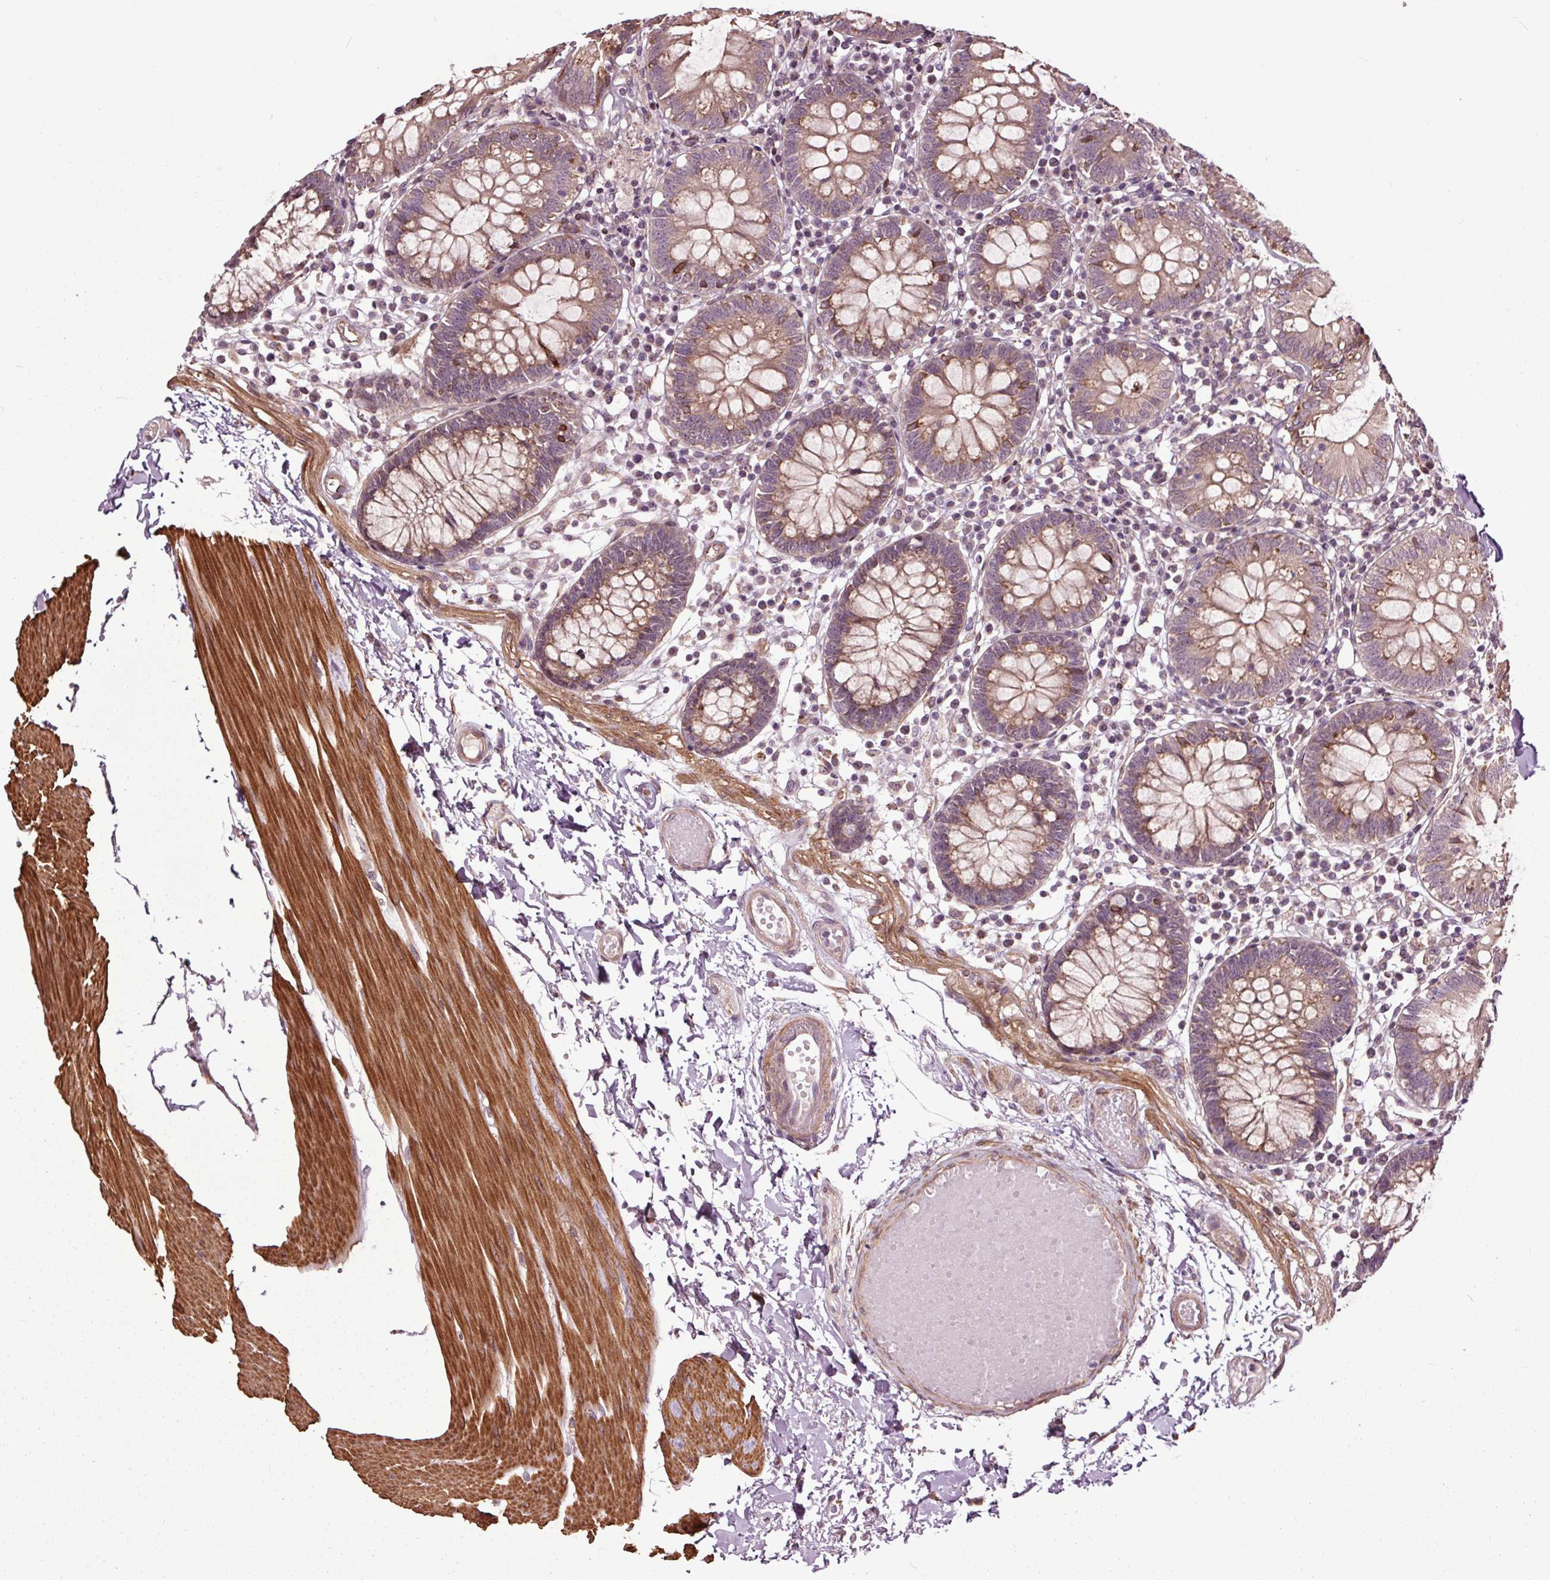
{"staining": {"intensity": "moderate", "quantity": ">75%", "location": "cytoplasmic/membranous"}, "tissue": "colon", "cell_type": "Endothelial cells", "image_type": "normal", "snomed": [{"axis": "morphology", "description": "Normal tissue, NOS"}, {"axis": "morphology", "description": "Adenocarcinoma, NOS"}, {"axis": "topography", "description": "Colon"}], "caption": "The image displays immunohistochemical staining of normal colon. There is moderate cytoplasmic/membranous expression is identified in about >75% of endothelial cells. (Brightfield microscopy of DAB IHC at high magnification).", "gene": "HAUS5", "patient": {"sex": "male", "age": 83}}